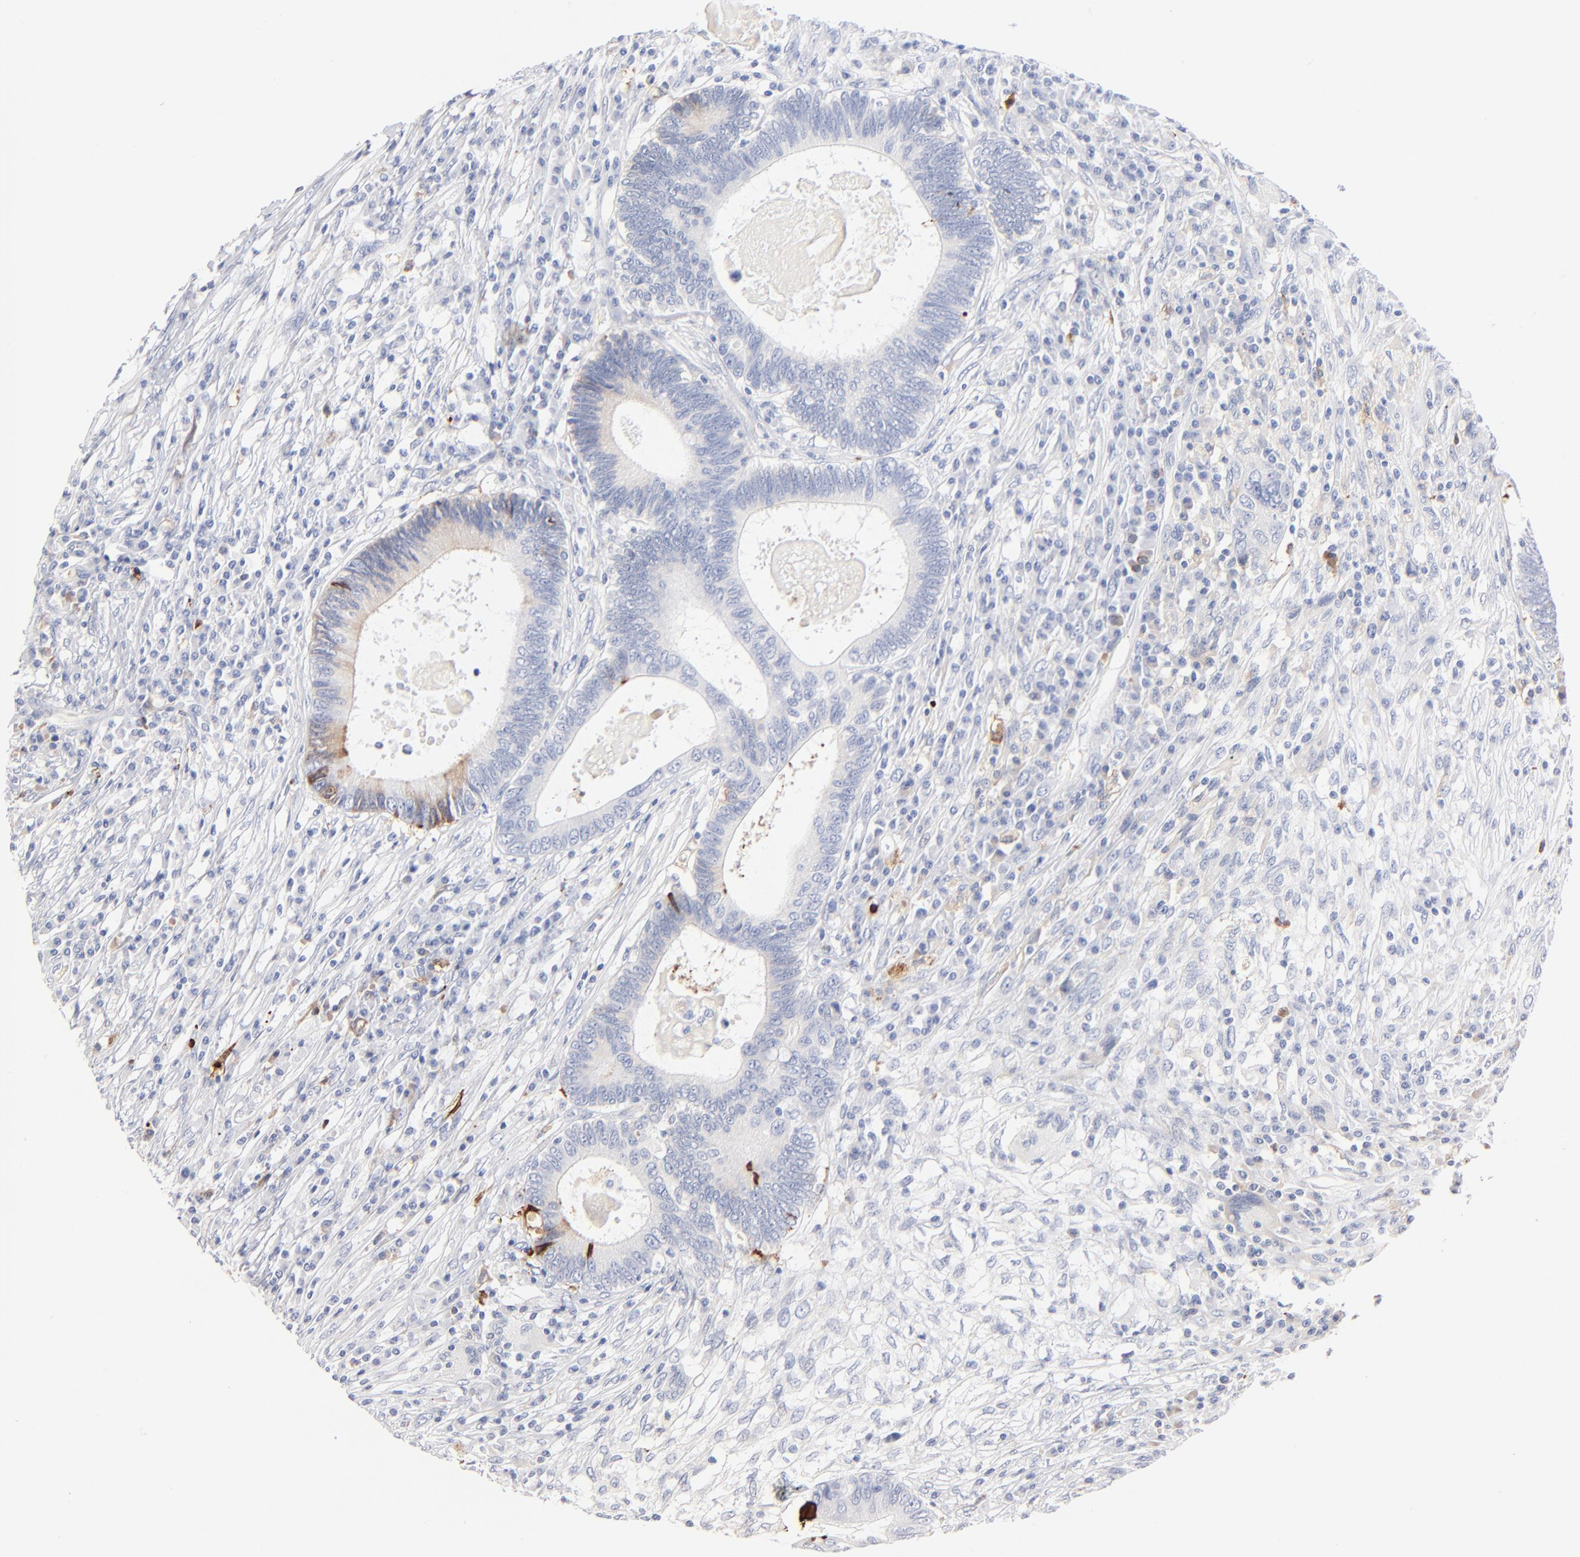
{"staining": {"intensity": "negative", "quantity": "none", "location": "none"}, "tissue": "colorectal cancer", "cell_type": "Tumor cells", "image_type": "cancer", "snomed": [{"axis": "morphology", "description": "Adenocarcinoma, NOS"}, {"axis": "topography", "description": "Colon"}], "caption": "Photomicrograph shows no protein positivity in tumor cells of colorectal cancer tissue. The staining was performed using DAB (3,3'-diaminobenzidine) to visualize the protein expression in brown, while the nuclei were stained in blue with hematoxylin (Magnification: 20x).", "gene": "APOH", "patient": {"sex": "female", "age": 78}}